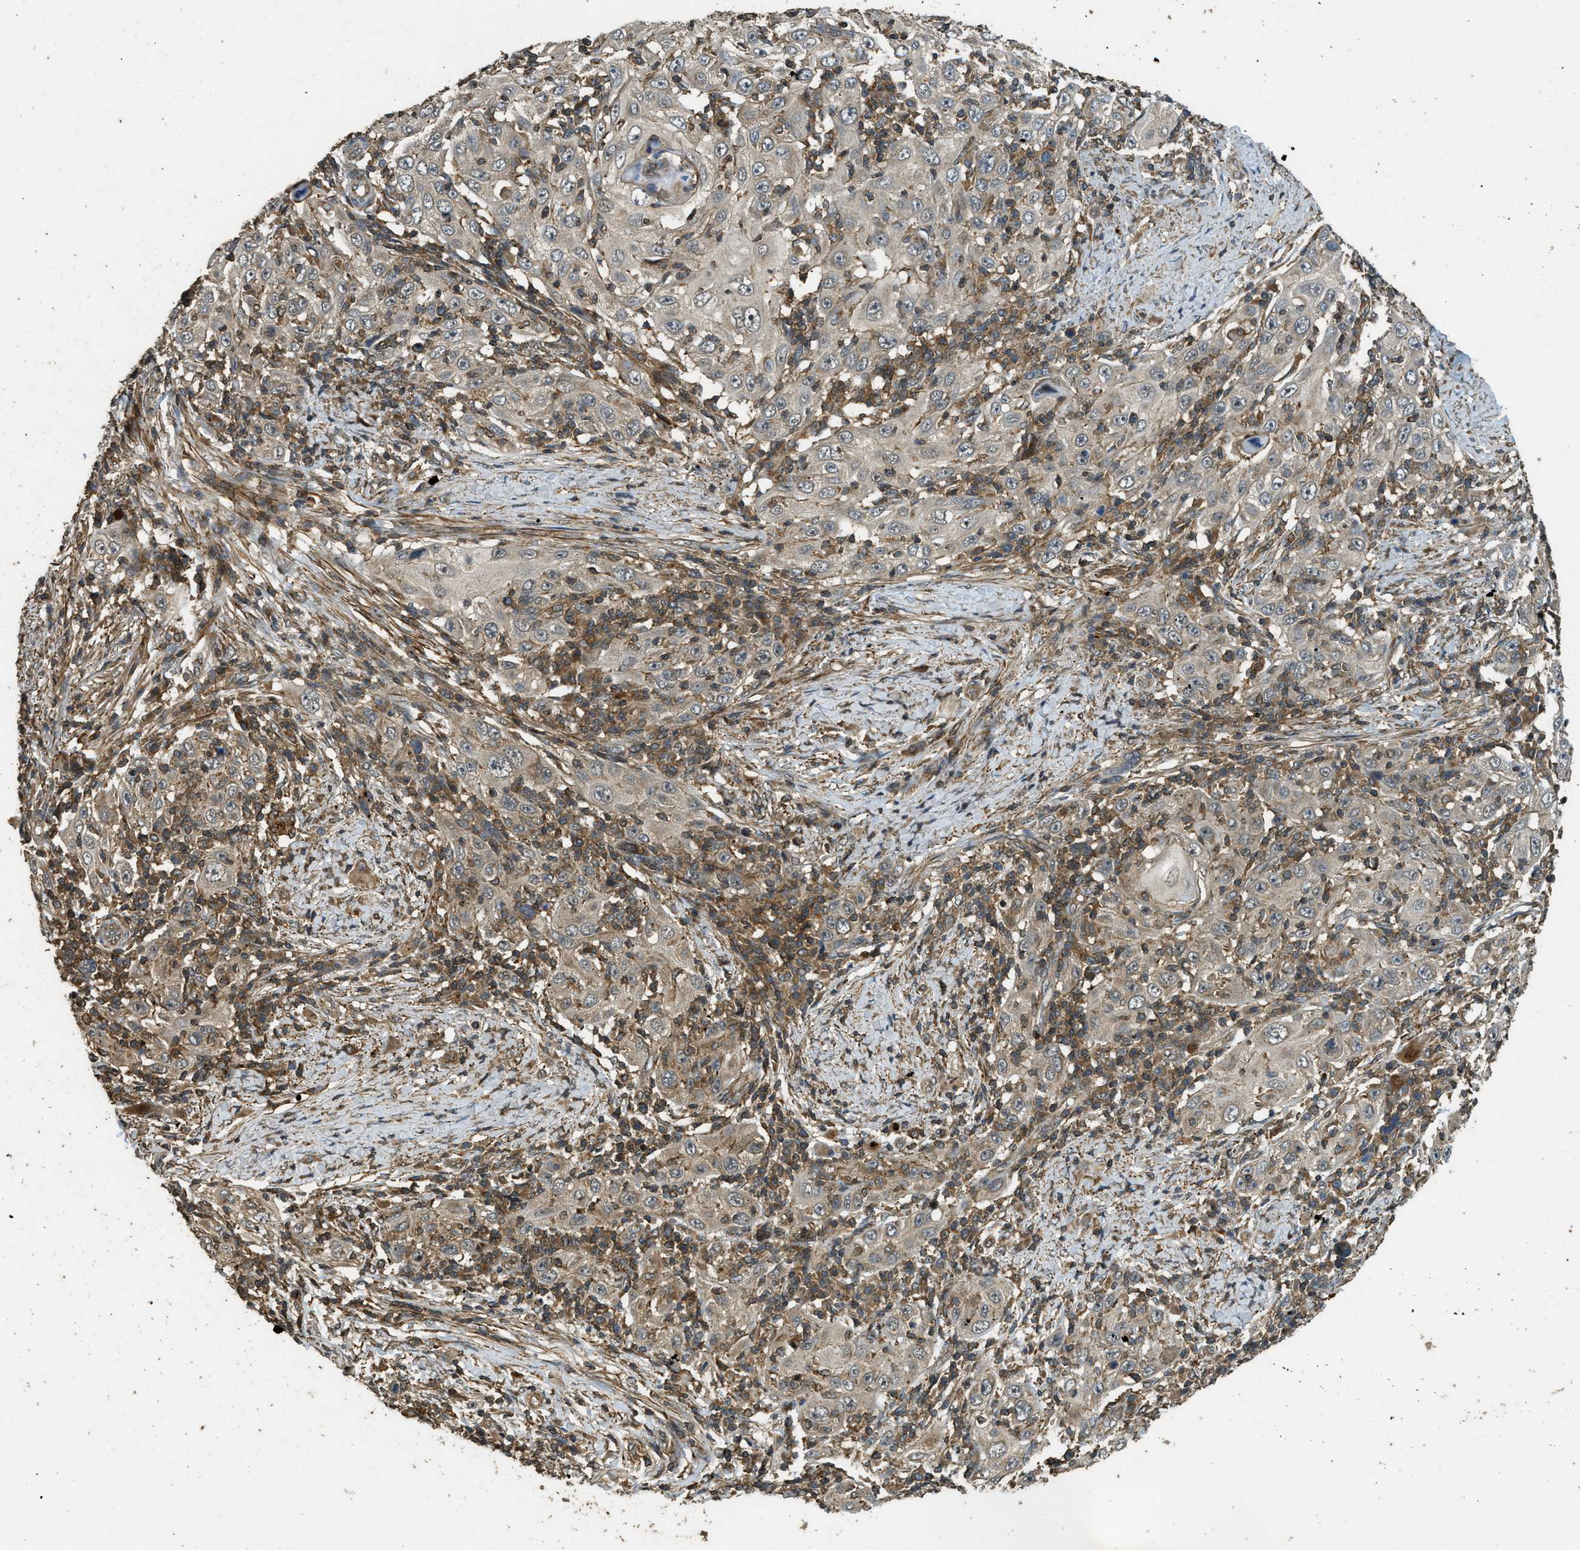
{"staining": {"intensity": "weak", "quantity": "25%-75%", "location": "cytoplasmic/membranous"}, "tissue": "skin cancer", "cell_type": "Tumor cells", "image_type": "cancer", "snomed": [{"axis": "morphology", "description": "Squamous cell carcinoma, NOS"}, {"axis": "topography", "description": "Skin"}], "caption": "An image showing weak cytoplasmic/membranous positivity in approximately 25%-75% of tumor cells in skin squamous cell carcinoma, as visualized by brown immunohistochemical staining.", "gene": "PPP6R3", "patient": {"sex": "female", "age": 88}}